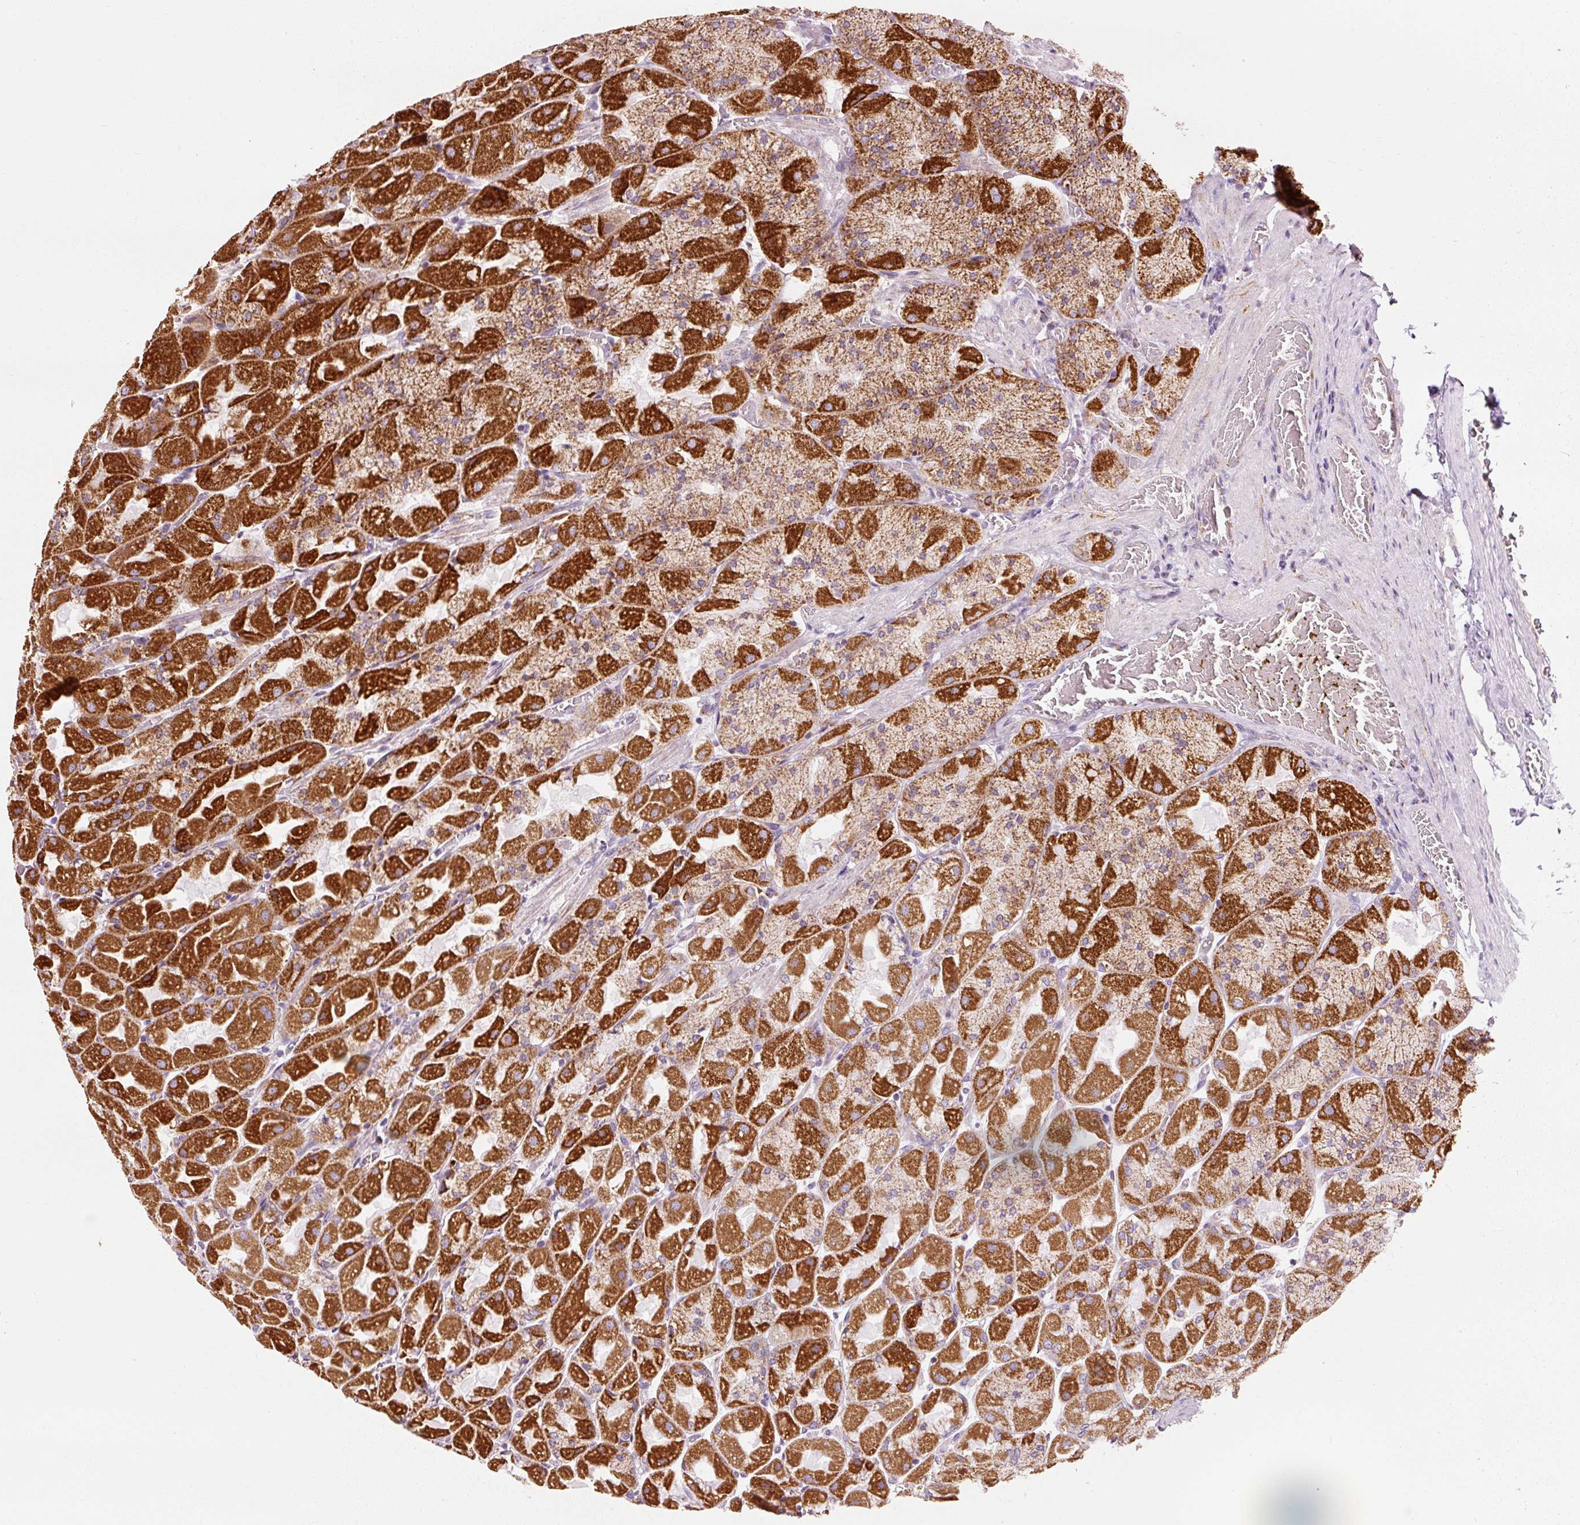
{"staining": {"intensity": "strong", "quantity": ">75%", "location": "cytoplasmic/membranous"}, "tissue": "stomach", "cell_type": "Glandular cells", "image_type": "normal", "snomed": [{"axis": "morphology", "description": "Normal tissue, NOS"}, {"axis": "topography", "description": "Stomach"}], "caption": "A high amount of strong cytoplasmic/membranous expression is identified in approximately >75% of glandular cells in benign stomach.", "gene": "NDUFB4", "patient": {"sex": "female", "age": 61}}